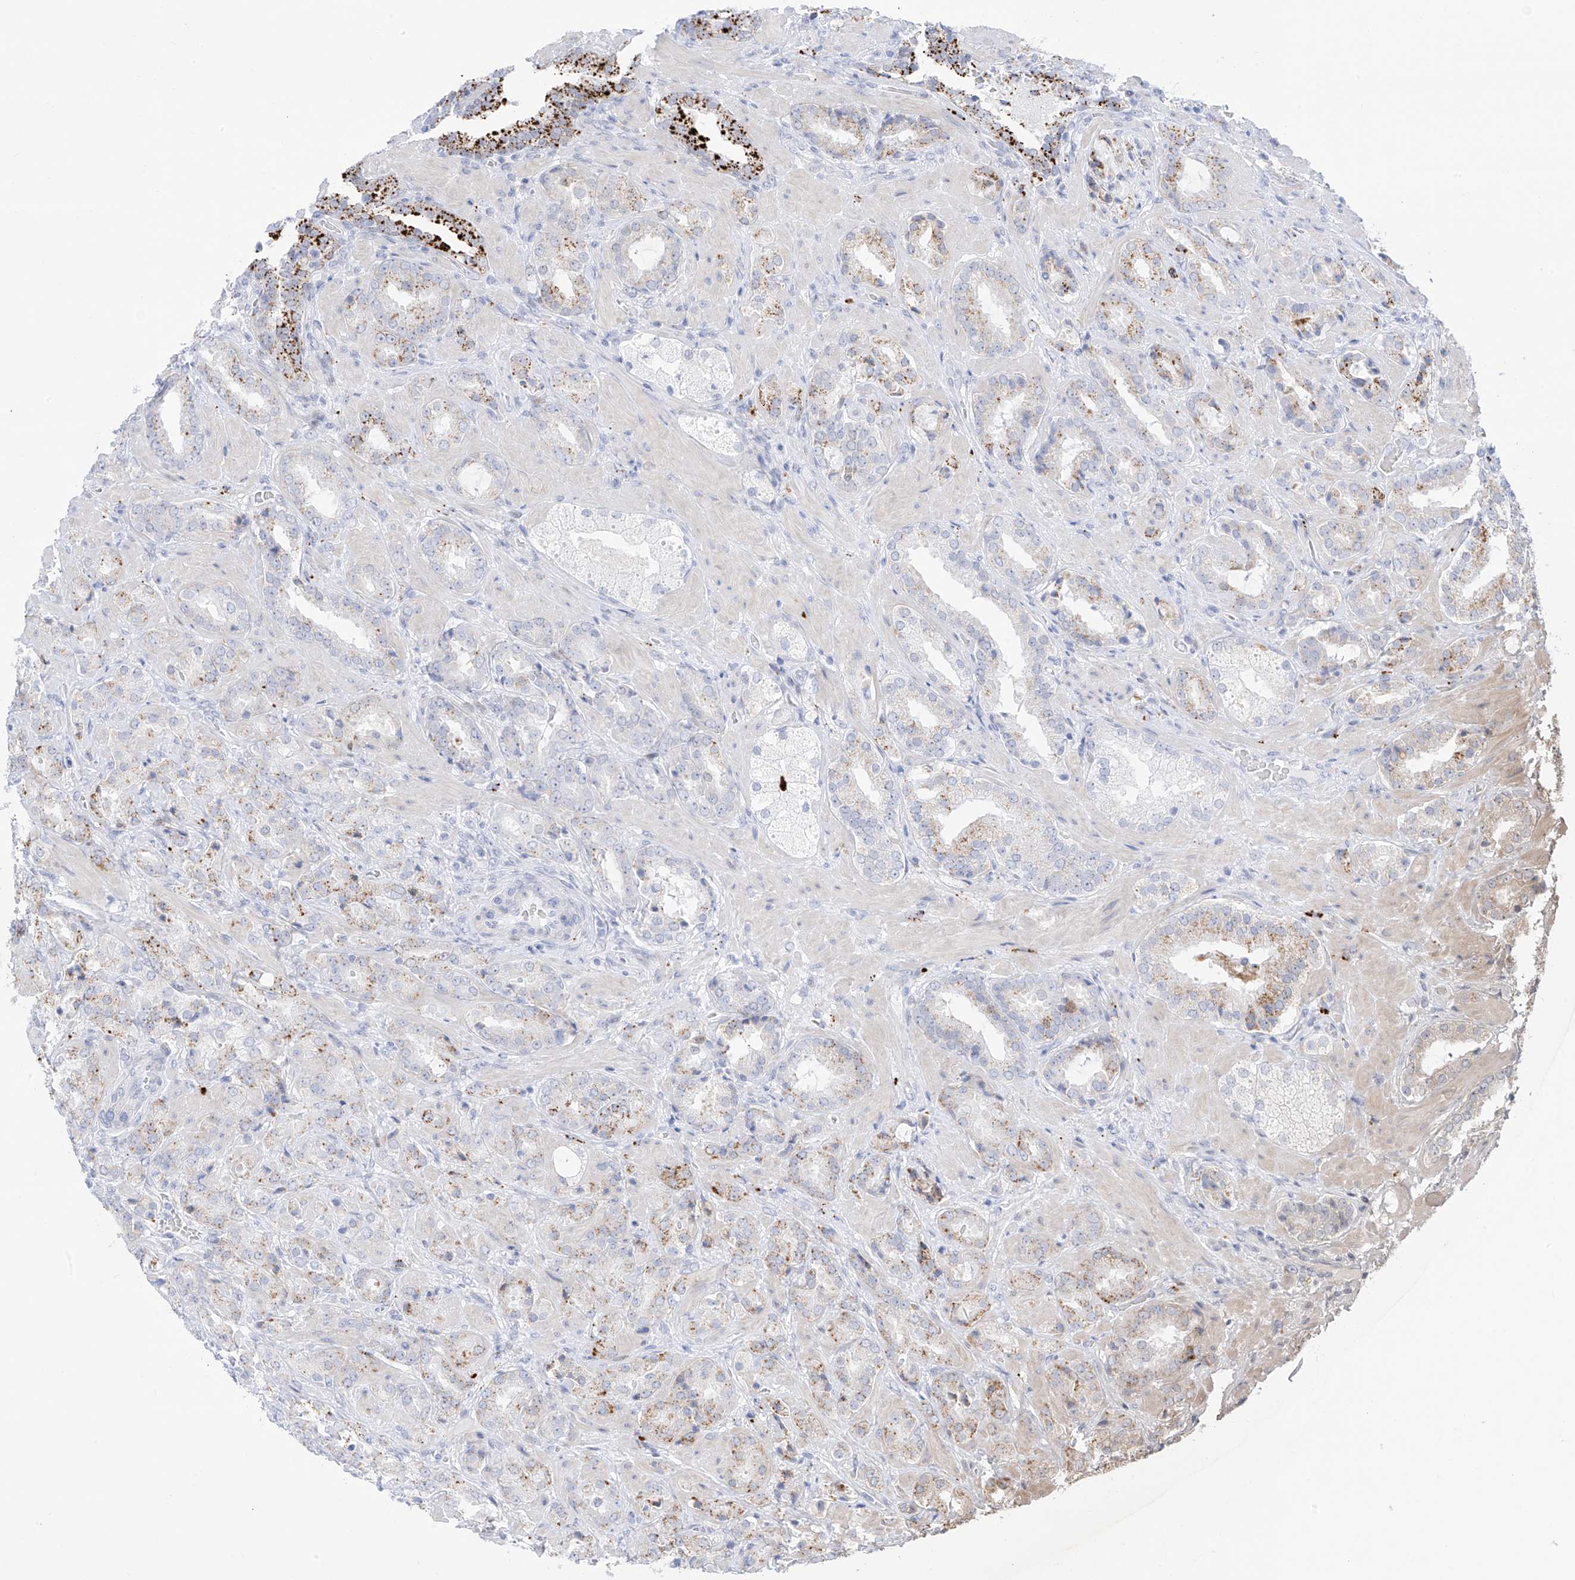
{"staining": {"intensity": "weak", "quantity": "<25%", "location": "cytoplasmic/membranous"}, "tissue": "prostate cancer", "cell_type": "Tumor cells", "image_type": "cancer", "snomed": [{"axis": "morphology", "description": "Adenocarcinoma, High grade"}, {"axis": "topography", "description": "Prostate"}], "caption": "Tumor cells are negative for protein expression in human prostate high-grade adenocarcinoma. (DAB IHC with hematoxylin counter stain).", "gene": "PSPH", "patient": {"sex": "male", "age": 64}}